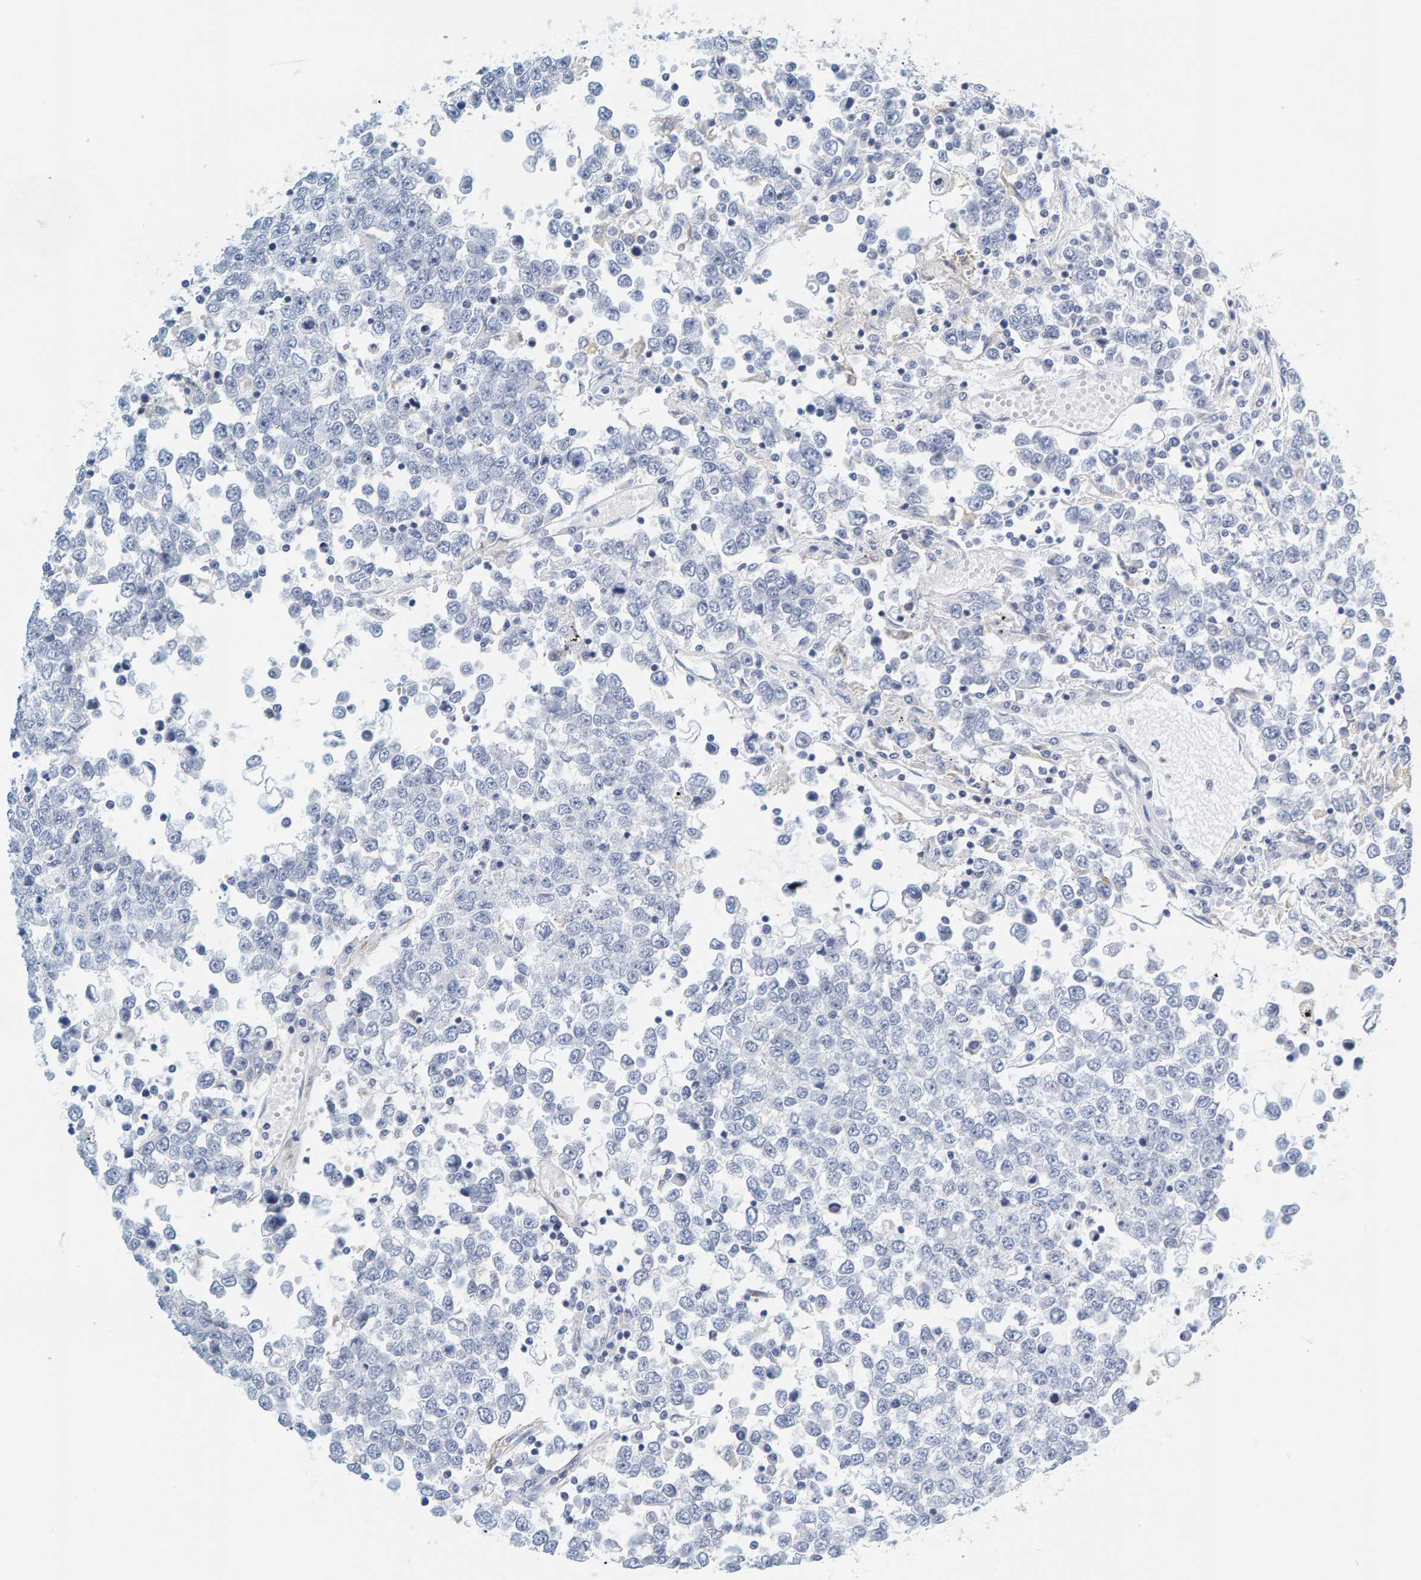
{"staining": {"intensity": "negative", "quantity": "none", "location": "none"}, "tissue": "testis cancer", "cell_type": "Tumor cells", "image_type": "cancer", "snomed": [{"axis": "morphology", "description": "Seminoma, NOS"}, {"axis": "topography", "description": "Testis"}], "caption": "Immunohistochemistry image of neoplastic tissue: human testis cancer stained with DAB (3,3'-diaminobenzidine) reveals no significant protein expression in tumor cells.", "gene": "MOG", "patient": {"sex": "male", "age": 65}}